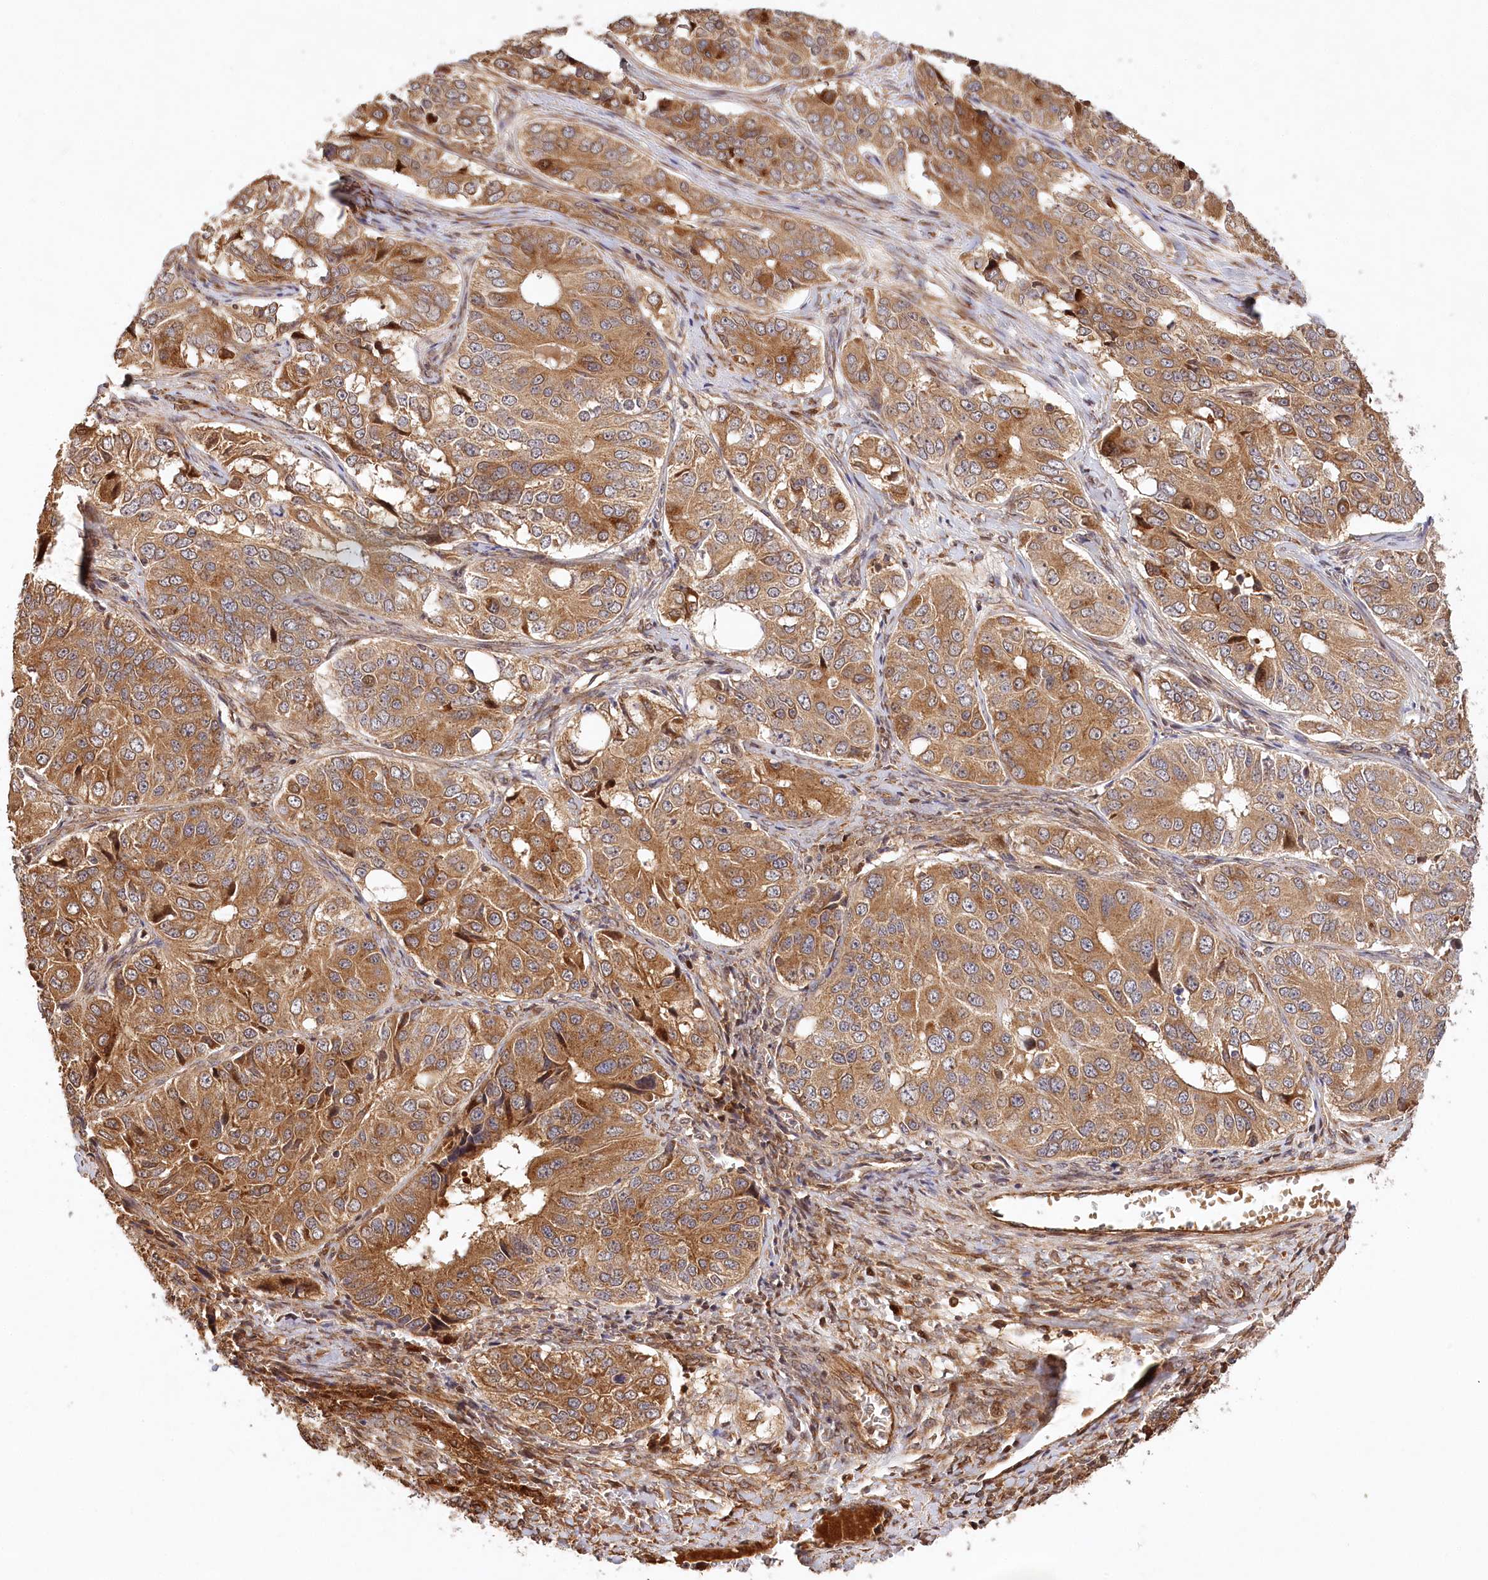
{"staining": {"intensity": "moderate", "quantity": ">75%", "location": "cytoplasmic/membranous"}, "tissue": "ovarian cancer", "cell_type": "Tumor cells", "image_type": "cancer", "snomed": [{"axis": "morphology", "description": "Carcinoma, endometroid"}, {"axis": "topography", "description": "Ovary"}], "caption": "Immunohistochemistry (IHC) of human ovarian cancer shows medium levels of moderate cytoplasmic/membranous expression in approximately >75% of tumor cells. Using DAB (3,3'-diaminobenzidine) (brown) and hematoxylin (blue) stains, captured at high magnification using brightfield microscopy.", "gene": "LSS", "patient": {"sex": "female", "age": 51}}